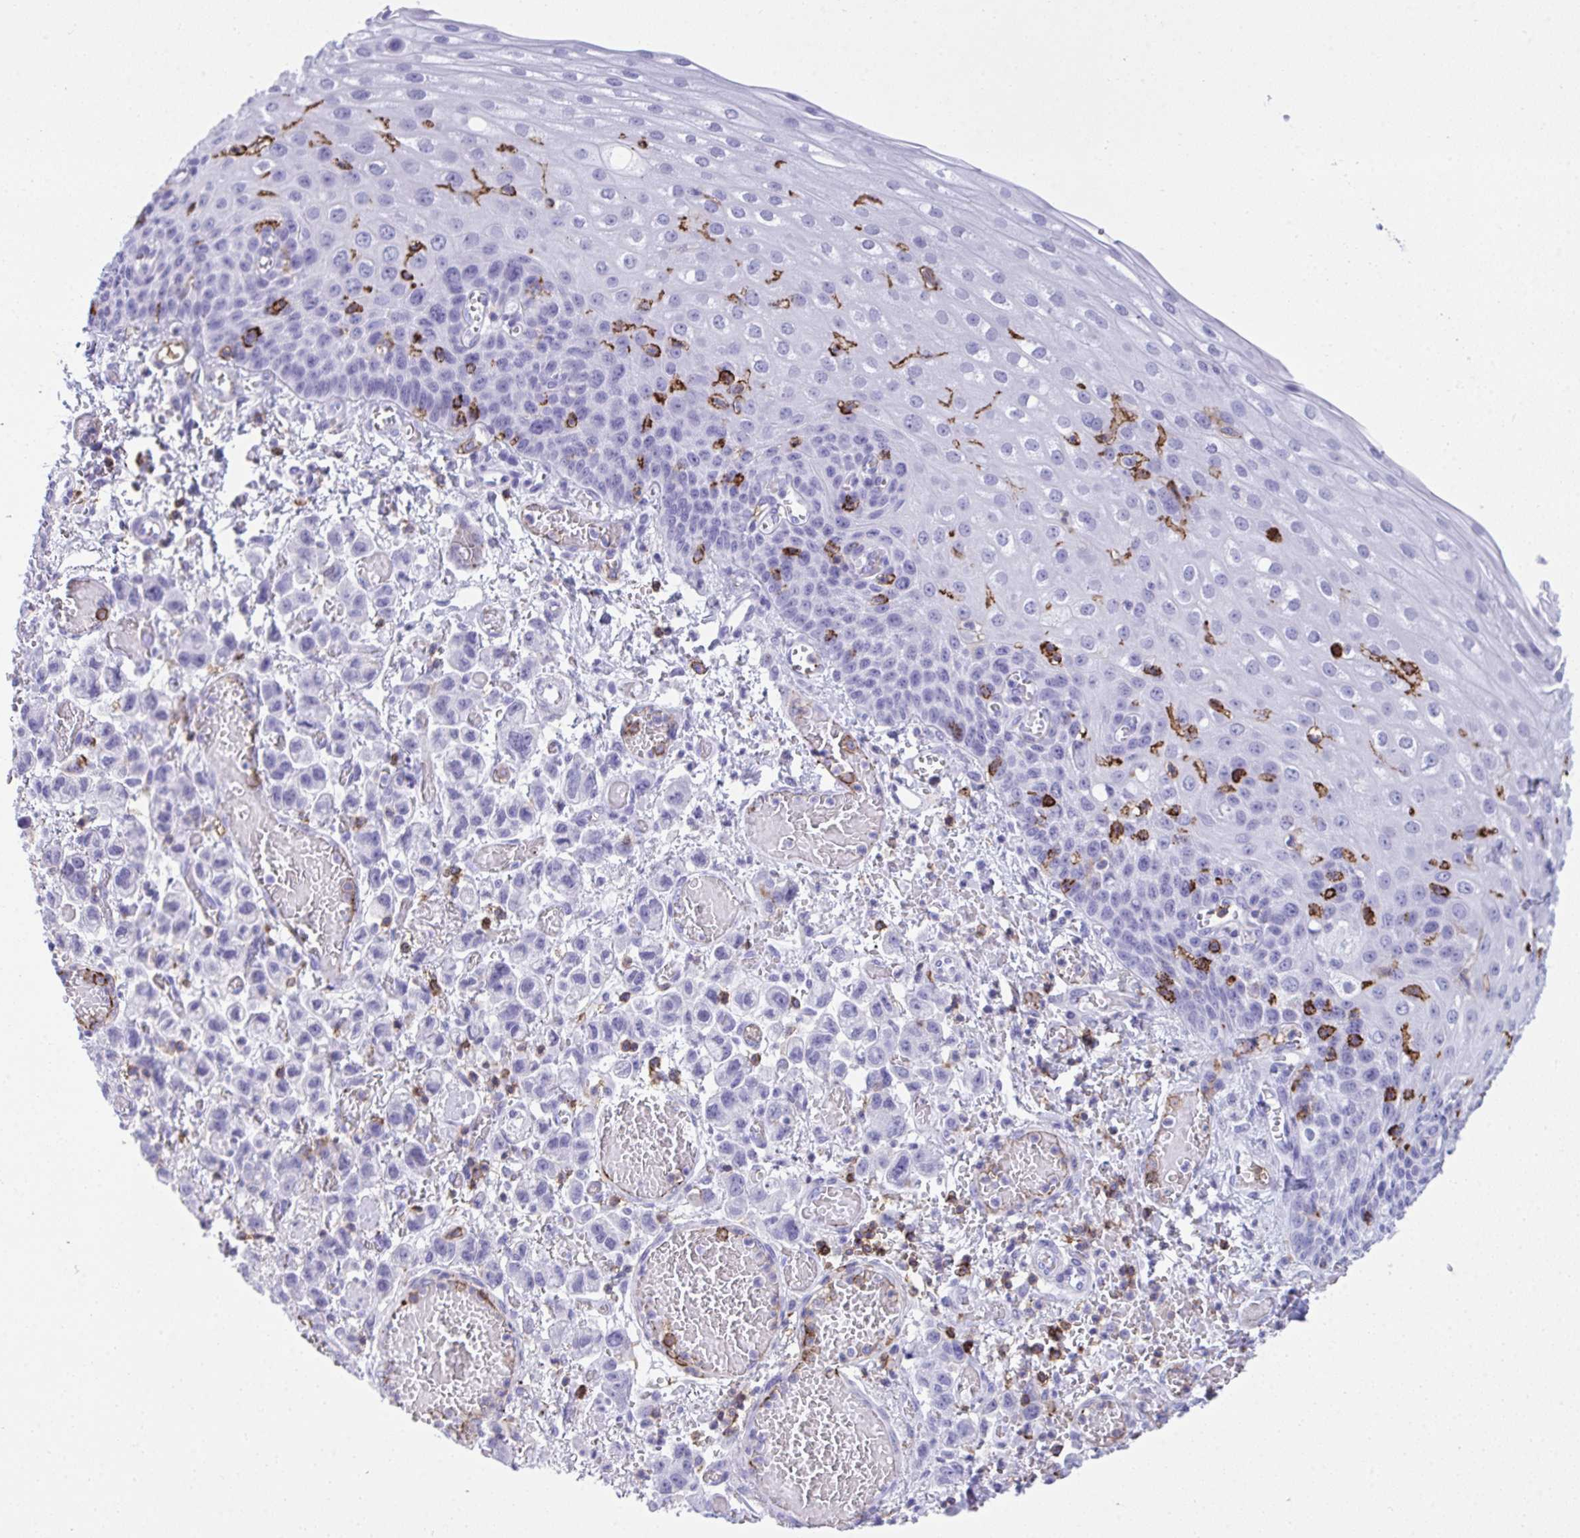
{"staining": {"intensity": "negative", "quantity": "none", "location": "none"}, "tissue": "esophagus", "cell_type": "Squamous epithelial cells", "image_type": "normal", "snomed": [{"axis": "morphology", "description": "Normal tissue, NOS"}, {"axis": "morphology", "description": "Adenocarcinoma, NOS"}, {"axis": "topography", "description": "Esophagus"}], "caption": "Photomicrograph shows no protein expression in squamous epithelial cells of normal esophagus.", "gene": "SPN", "patient": {"sex": "male", "age": 81}}